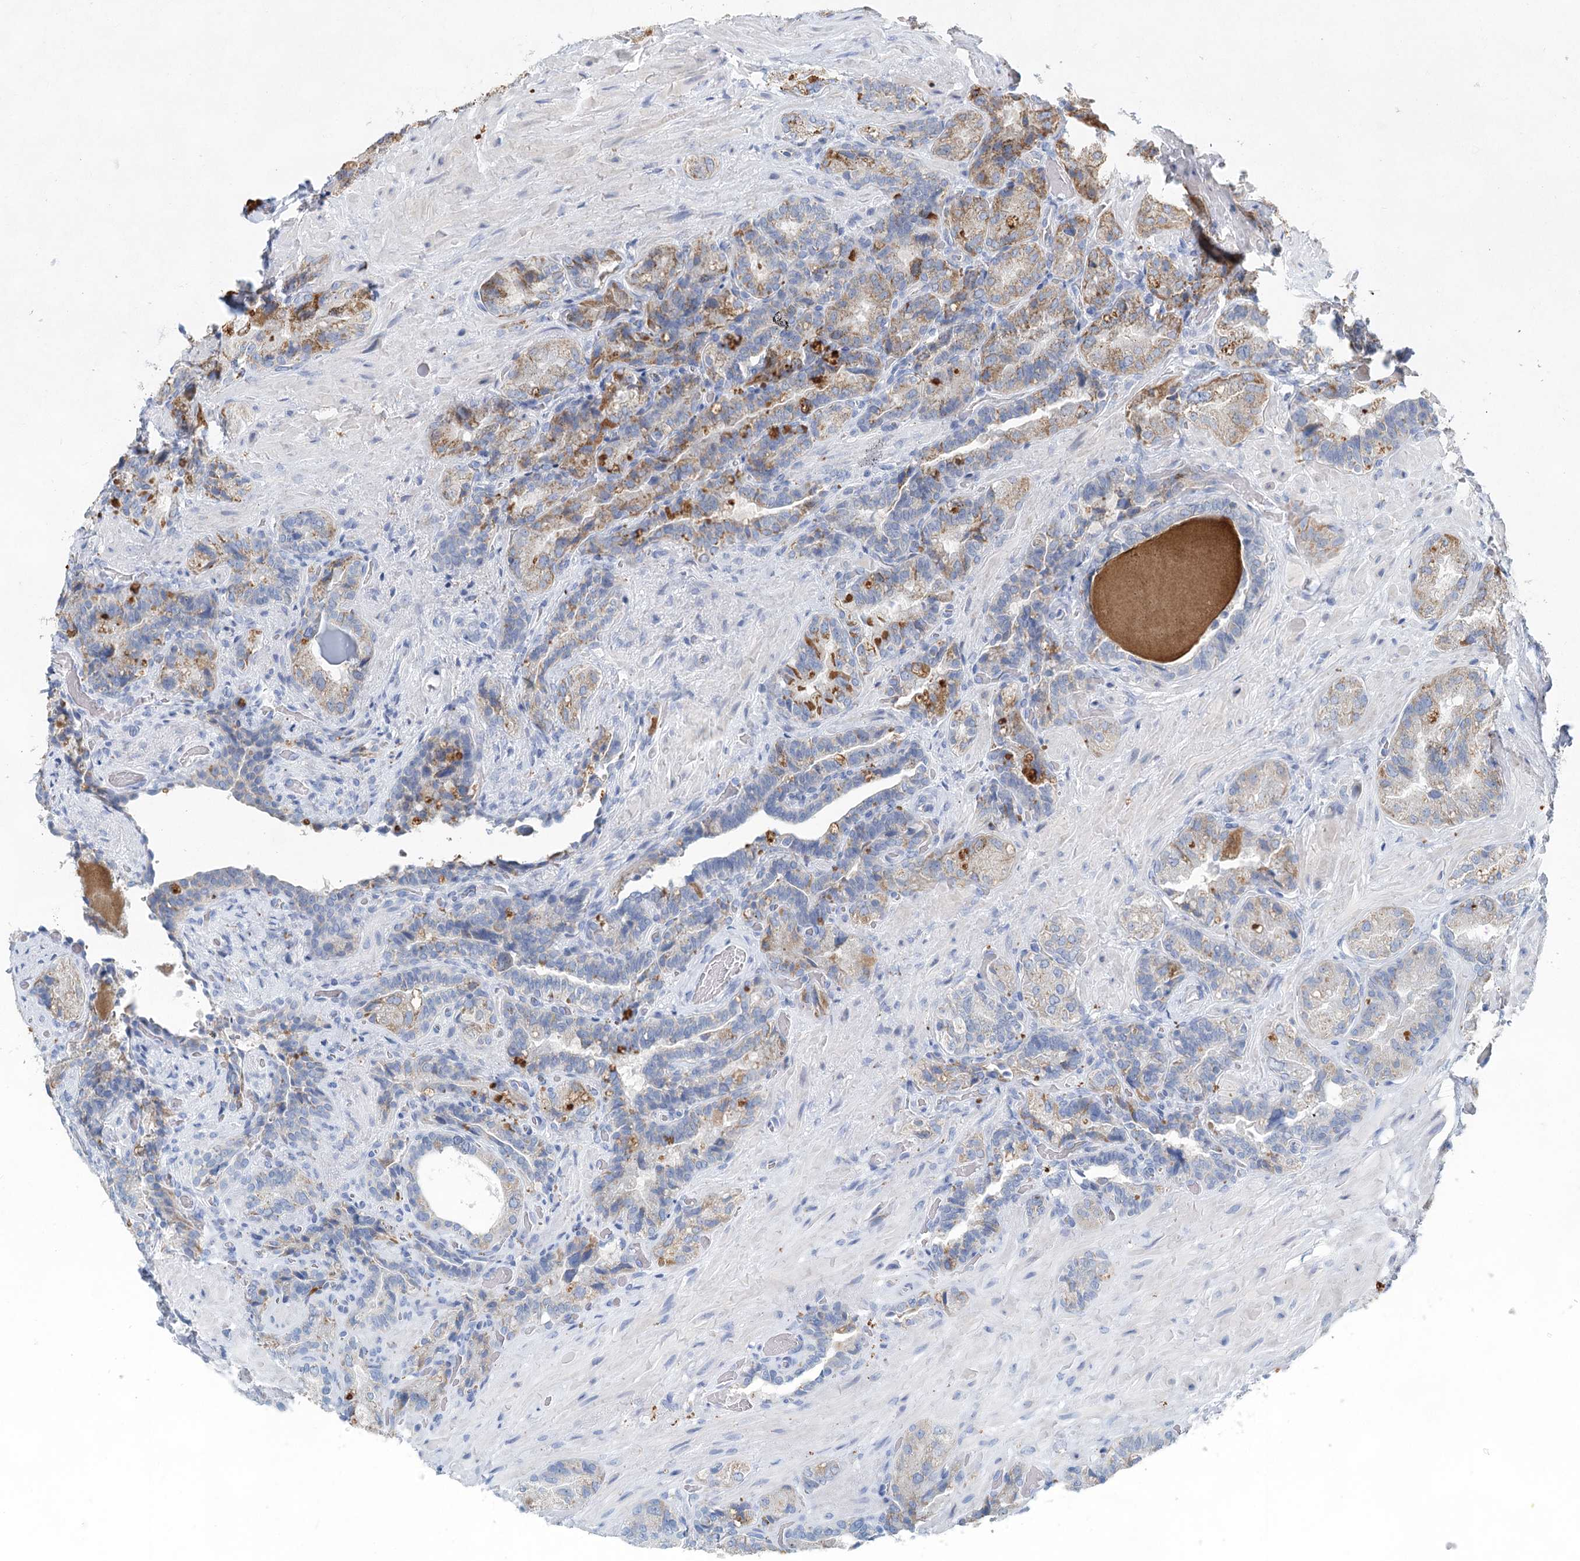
{"staining": {"intensity": "moderate", "quantity": "25%-75%", "location": "cytoplasmic/membranous"}, "tissue": "seminal vesicle", "cell_type": "Glandular cells", "image_type": "normal", "snomed": [{"axis": "morphology", "description": "Normal tissue, NOS"}, {"axis": "topography", "description": "Prostate and seminal vesicle, NOS"}, {"axis": "topography", "description": "Prostate"}, {"axis": "topography", "description": "Seminal veicle"}], "caption": "Immunohistochemistry micrograph of benign seminal vesicle: seminal vesicle stained using immunohistochemistry demonstrates medium levels of moderate protein expression localized specifically in the cytoplasmic/membranous of glandular cells, appearing as a cytoplasmic/membranous brown color.", "gene": "XPO6", "patient": {"sex": "male", "age": 67}}